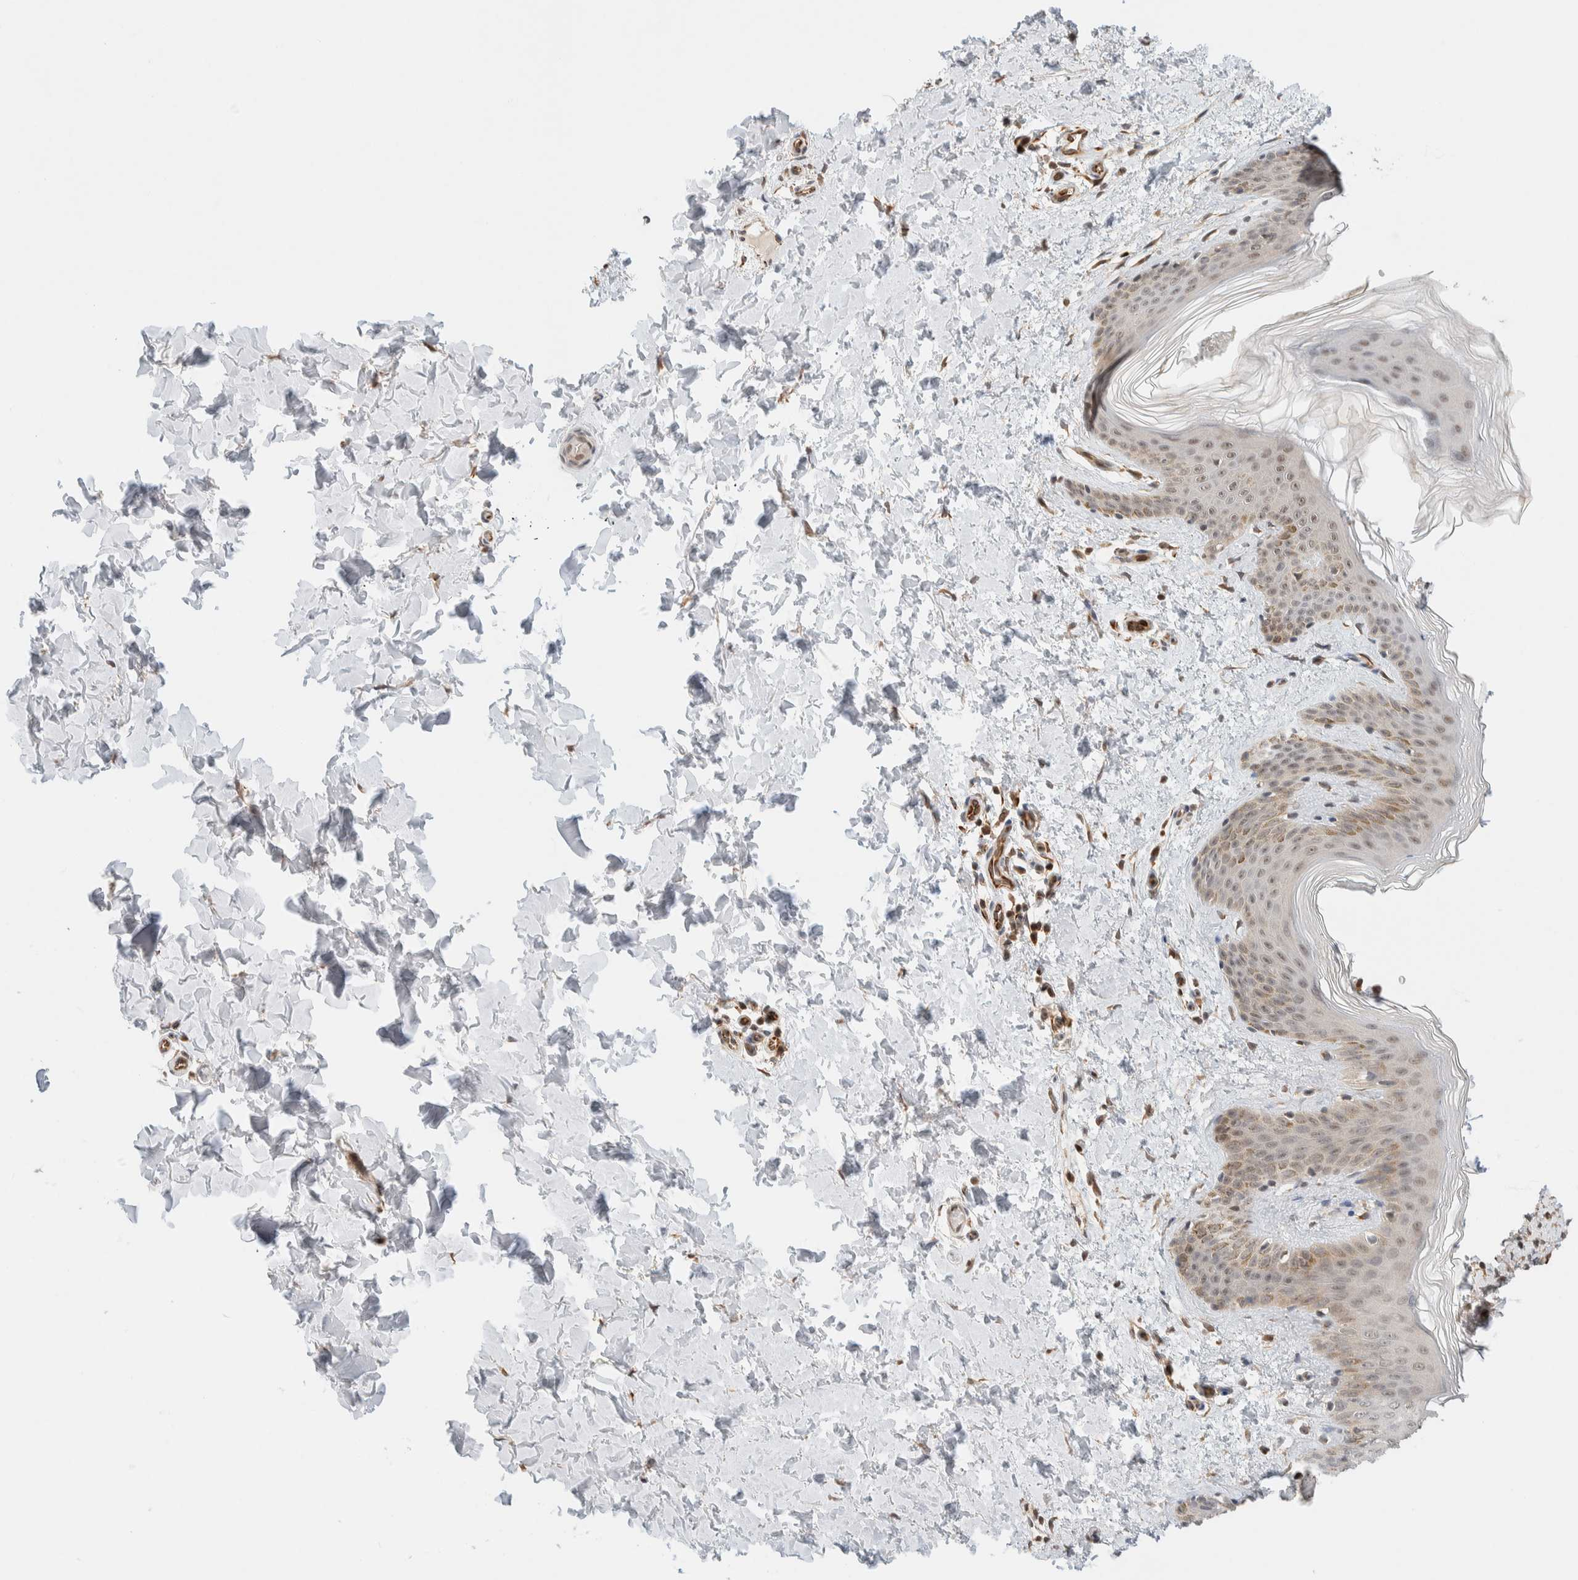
{"staining": {"intensity": "moderate", "quantity": "<25%", "location": "cytoplasmic/membranous"}, "tissue": "skin", "cell_type": "Fibroblasts", "image_type": "normal", "snomed": [{"axis": "morphology", "description": "Normal tissue, NOS"}, {"axis": "morphology", "description": "Neoplasm, benign, NOS"}, {"axis": "topography", "description": "Skin"}, {"axis": "topography", "description": "Soft tissue"}], "caption": "Protein expression analysis of benign human skin reveals moderate cytoplasmic/membranous staining in approximately <25% of fibroblasts. (DAB = brown stain, brightfield microscopy at high magnification).", "gene": "C8orf76", "patient": {"sex": "male", "age": 26}}